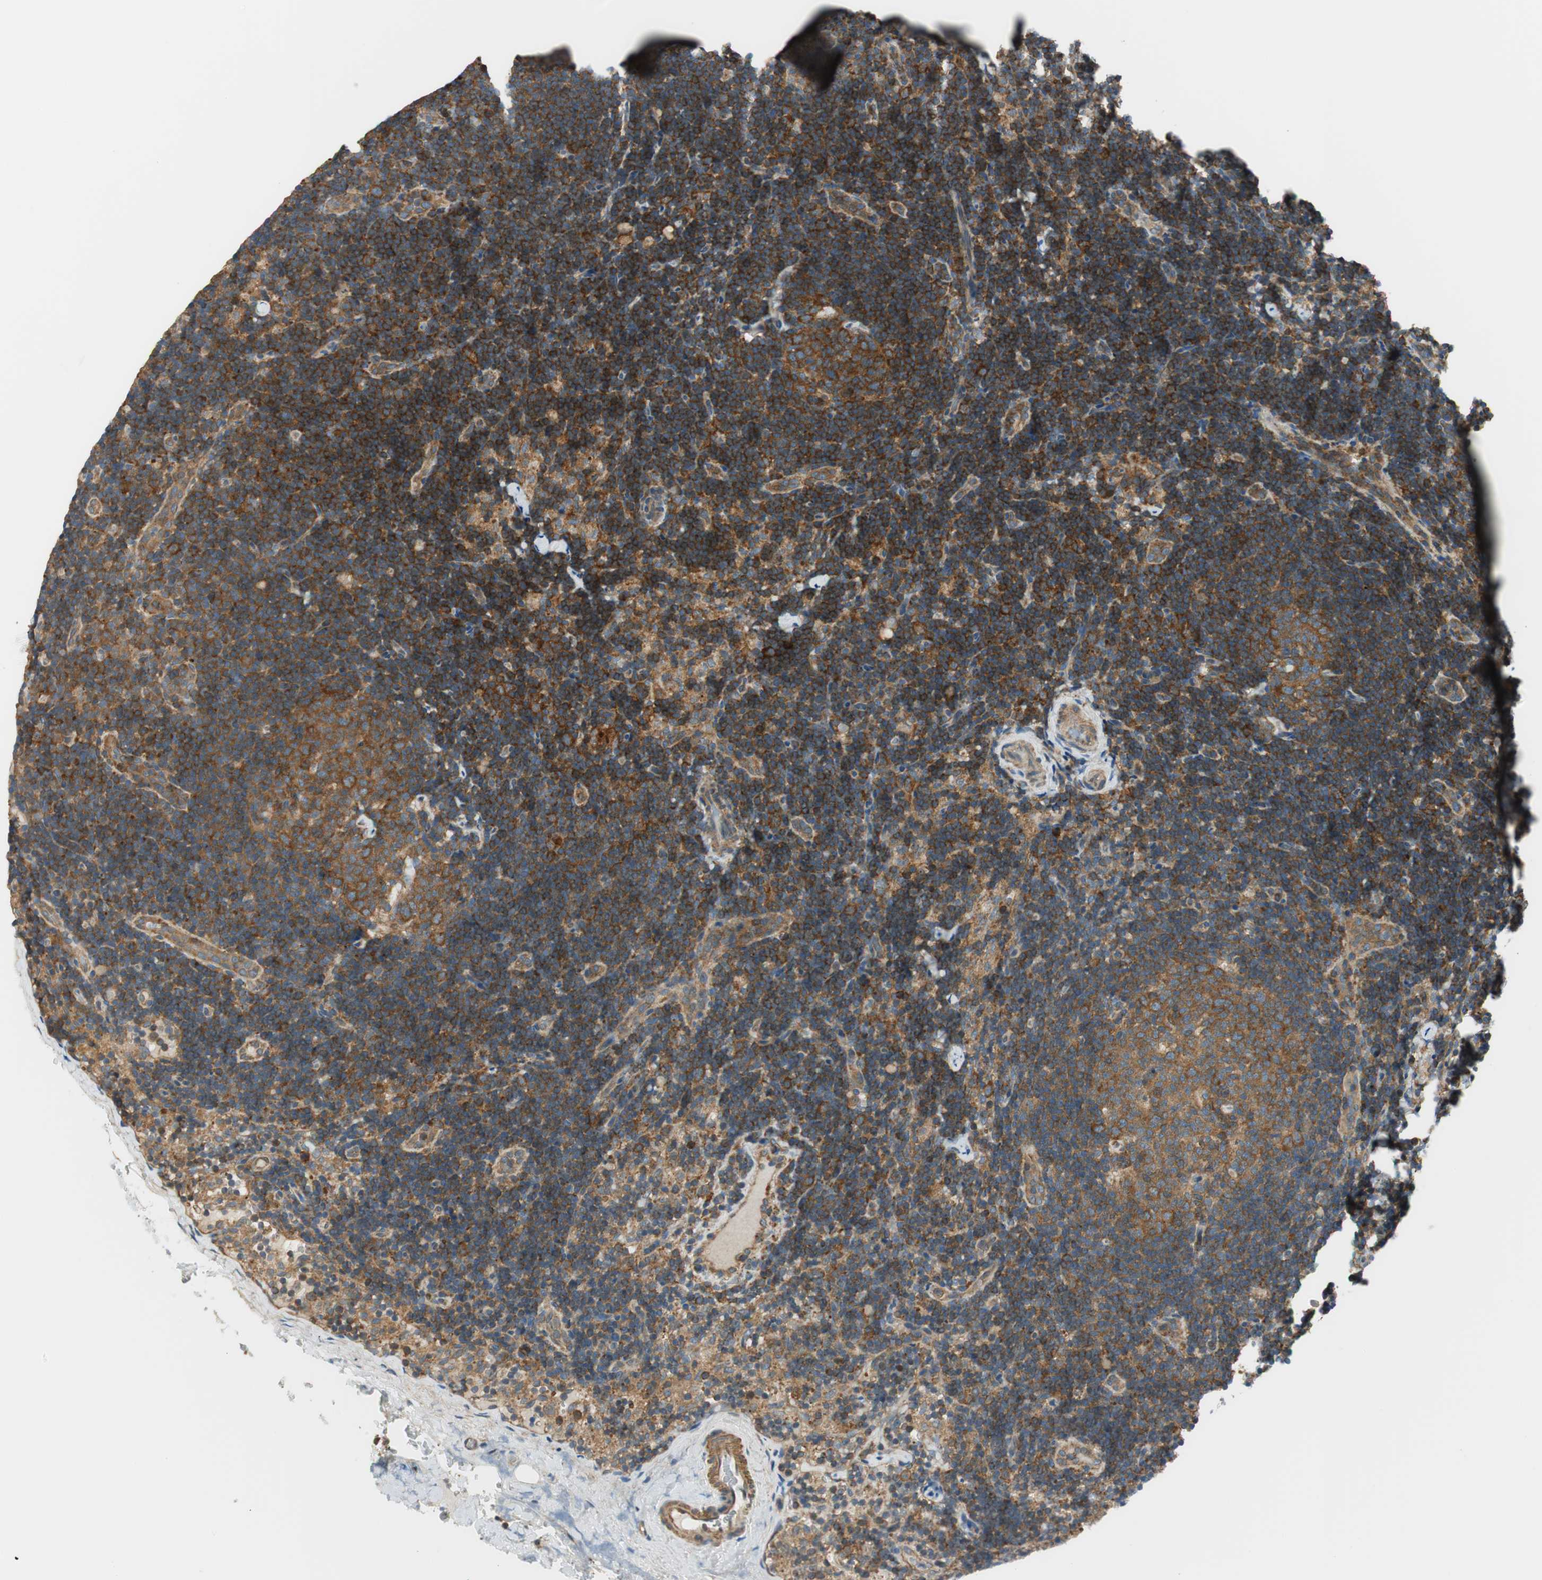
{"staining": {"intensity": "strong", "quantity": ">75%", "location": "cytoplasmic/membranous"}, "tissue": "lymph node", "cell_type": "Germinal center cells", "image_type": "normal", "snomed": [{"axis": "morphology", "description": "Normal tissue, NOS"}, {"axis": "topography", "description": "Lymph node"}], "caption": "A micrograph of human lymph node stained for a protein reveals strong cytoplasmic/membranous brown staining in germinal center cells. (Stains: DAB in brown, nuclei in blue, Microscopy: brightfield microscopy at high magnification).", "gene": "PI4K2B", "patient": {"sex": "female", "age": 14}}